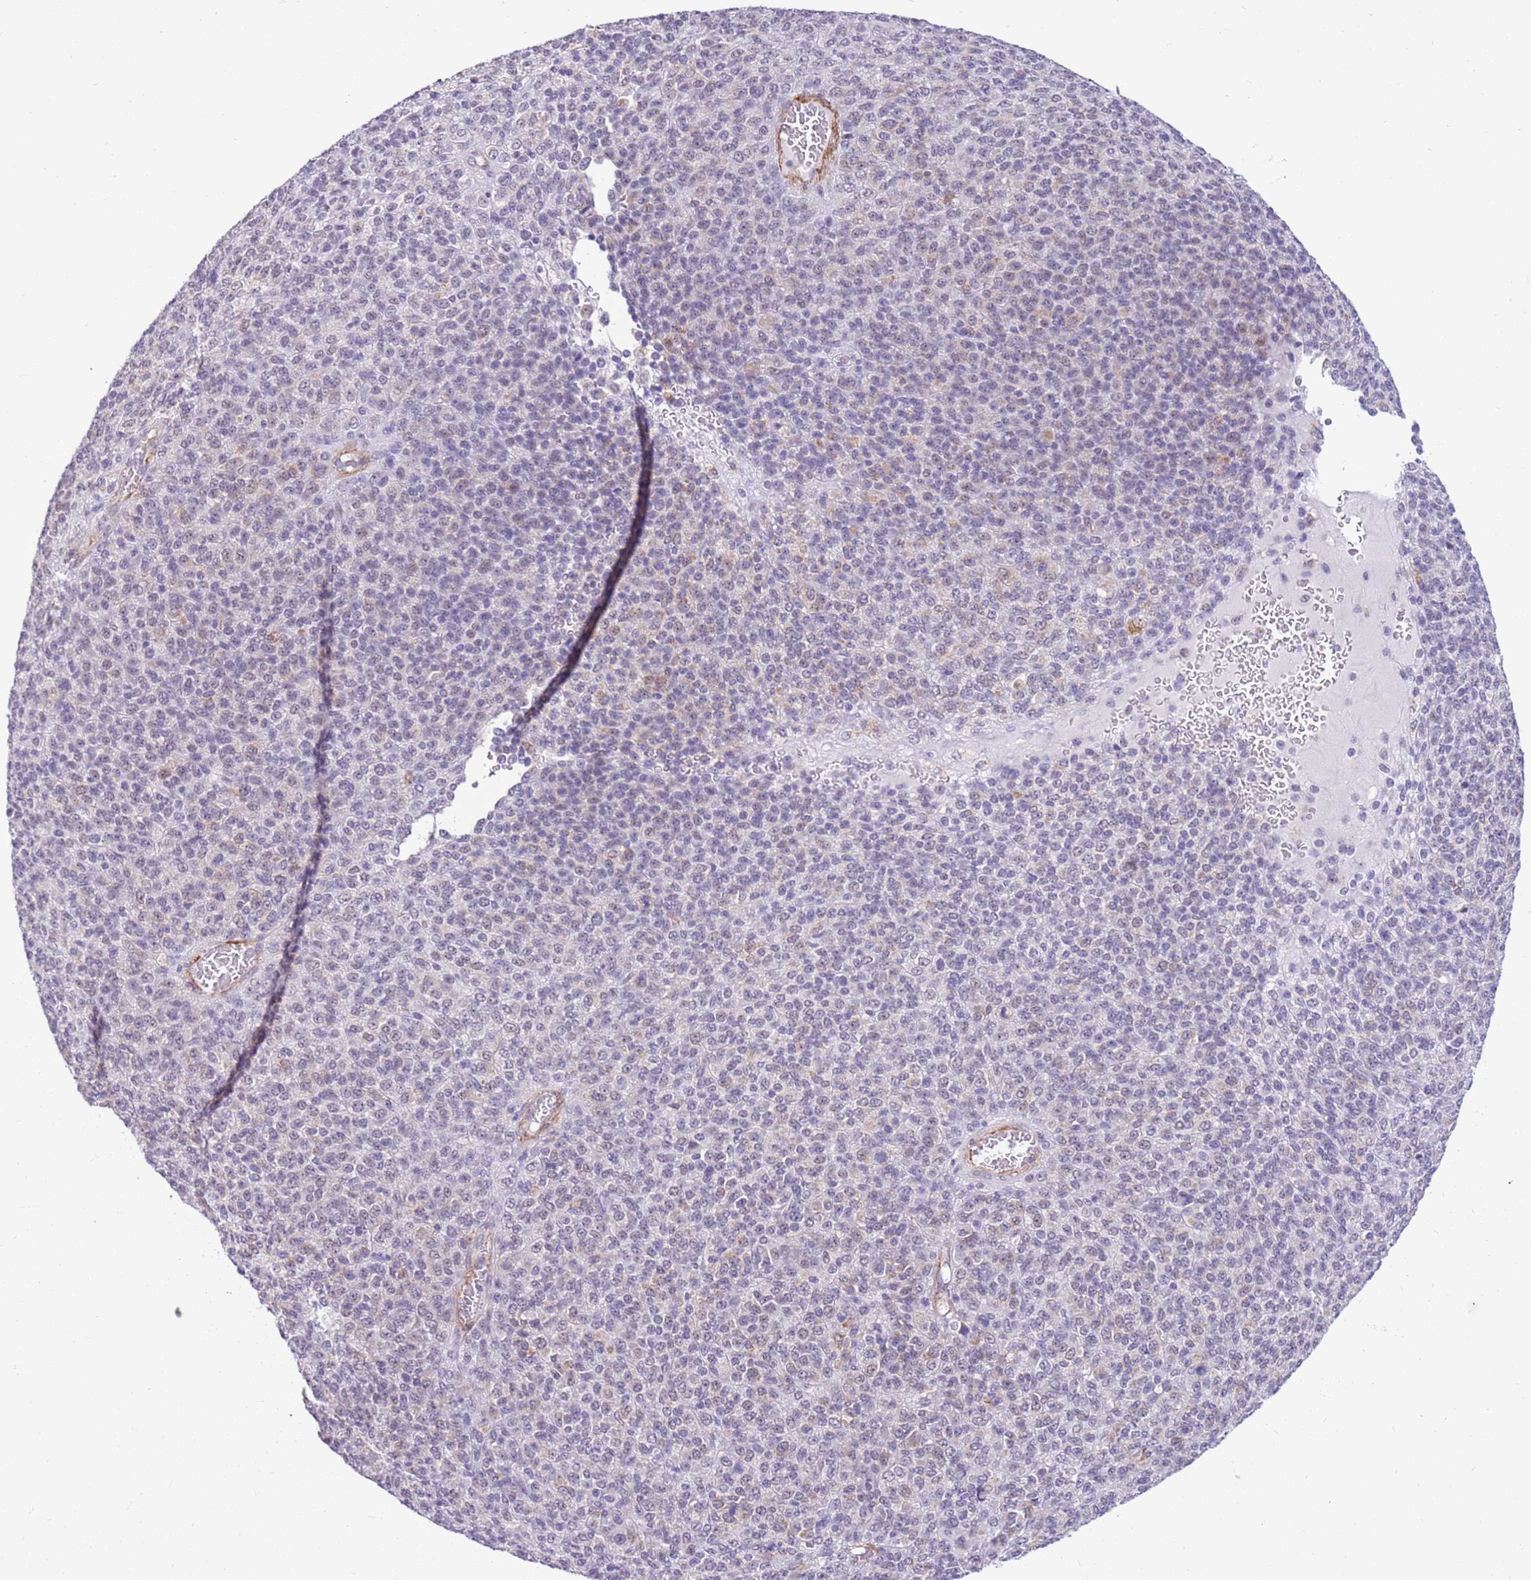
{"staining": {"intensity": "negative", "quantity": "none", "location": "none"}, "tissue": "melanoma", "cell_type": "Tumor cells", "image_type": "cancer", "snomed": [{"axis": "morphology", "description": "Malignant melanoma, Metastatic site"}, {"axis": "topography", "description": "Brain"}], "caption": "This is an immunohistochemistry (IHC) photomicrograph of human melanoma. There is no staining in tumor cells.", "gene": "SMIM4", "patient": {"sex": "female", "age": 56}}